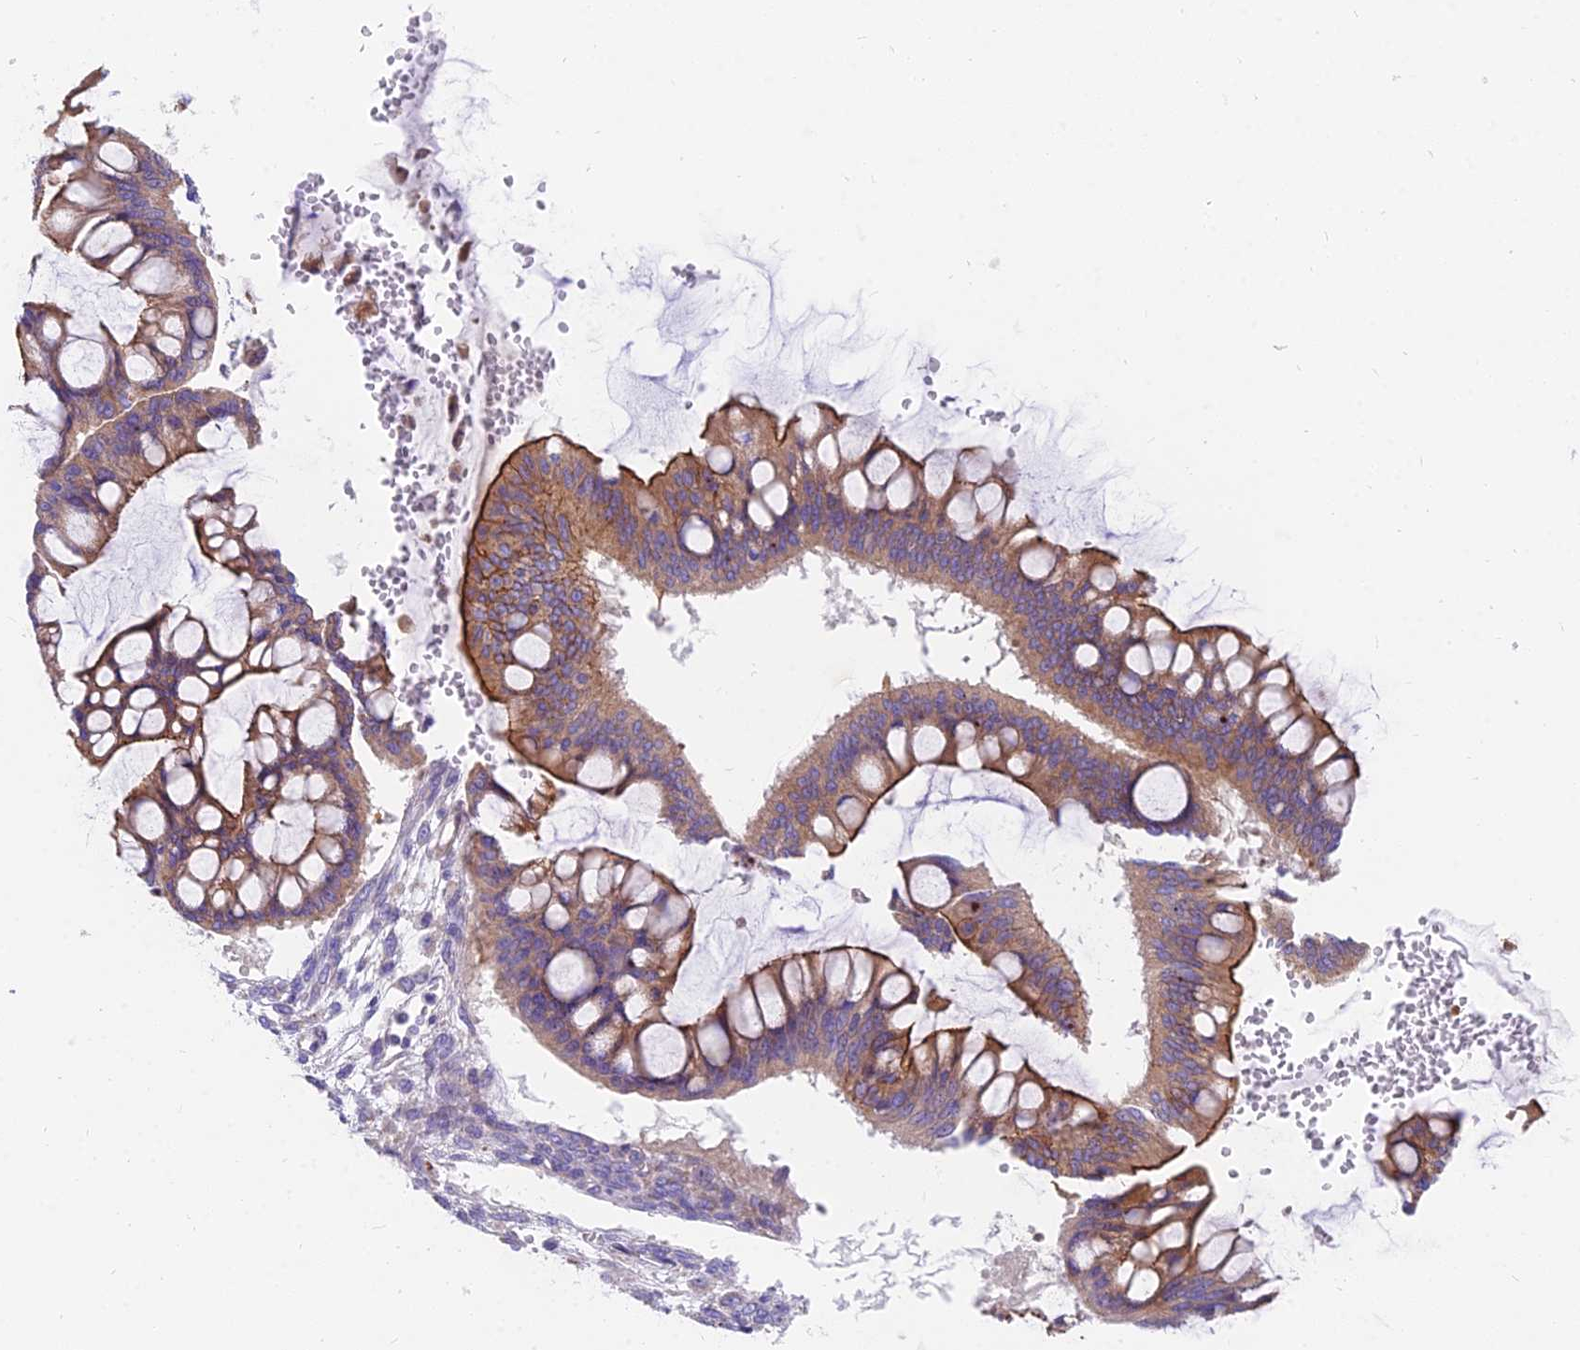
{"staining": {"intensity": "strong", "quantity": ">75%", "location": "cytoplasmic/membranous"}, "tissue": "ovarian cancer", "cell_type": "Tumor cells", "image_type": "cancer", "snomed": [{"axis": "morphology", "description": "Cystadenocarcinoma, mucinous, NOS"}, {"axis": "topography", "description": "Ovary"}], "caption": "IHC image of neoplastic tissue: mucinous cystadenocarcinoma (ovarian) stained using immunohistochemistry demonstrates high levels of strong protein expression localized specifically in the cytoplasmic/membranous of tumor cells, appearing as a cytoplasmic/membranous brown color.", "gene": "MVB12A", "patient": {"sex": "female", "age": 73}}